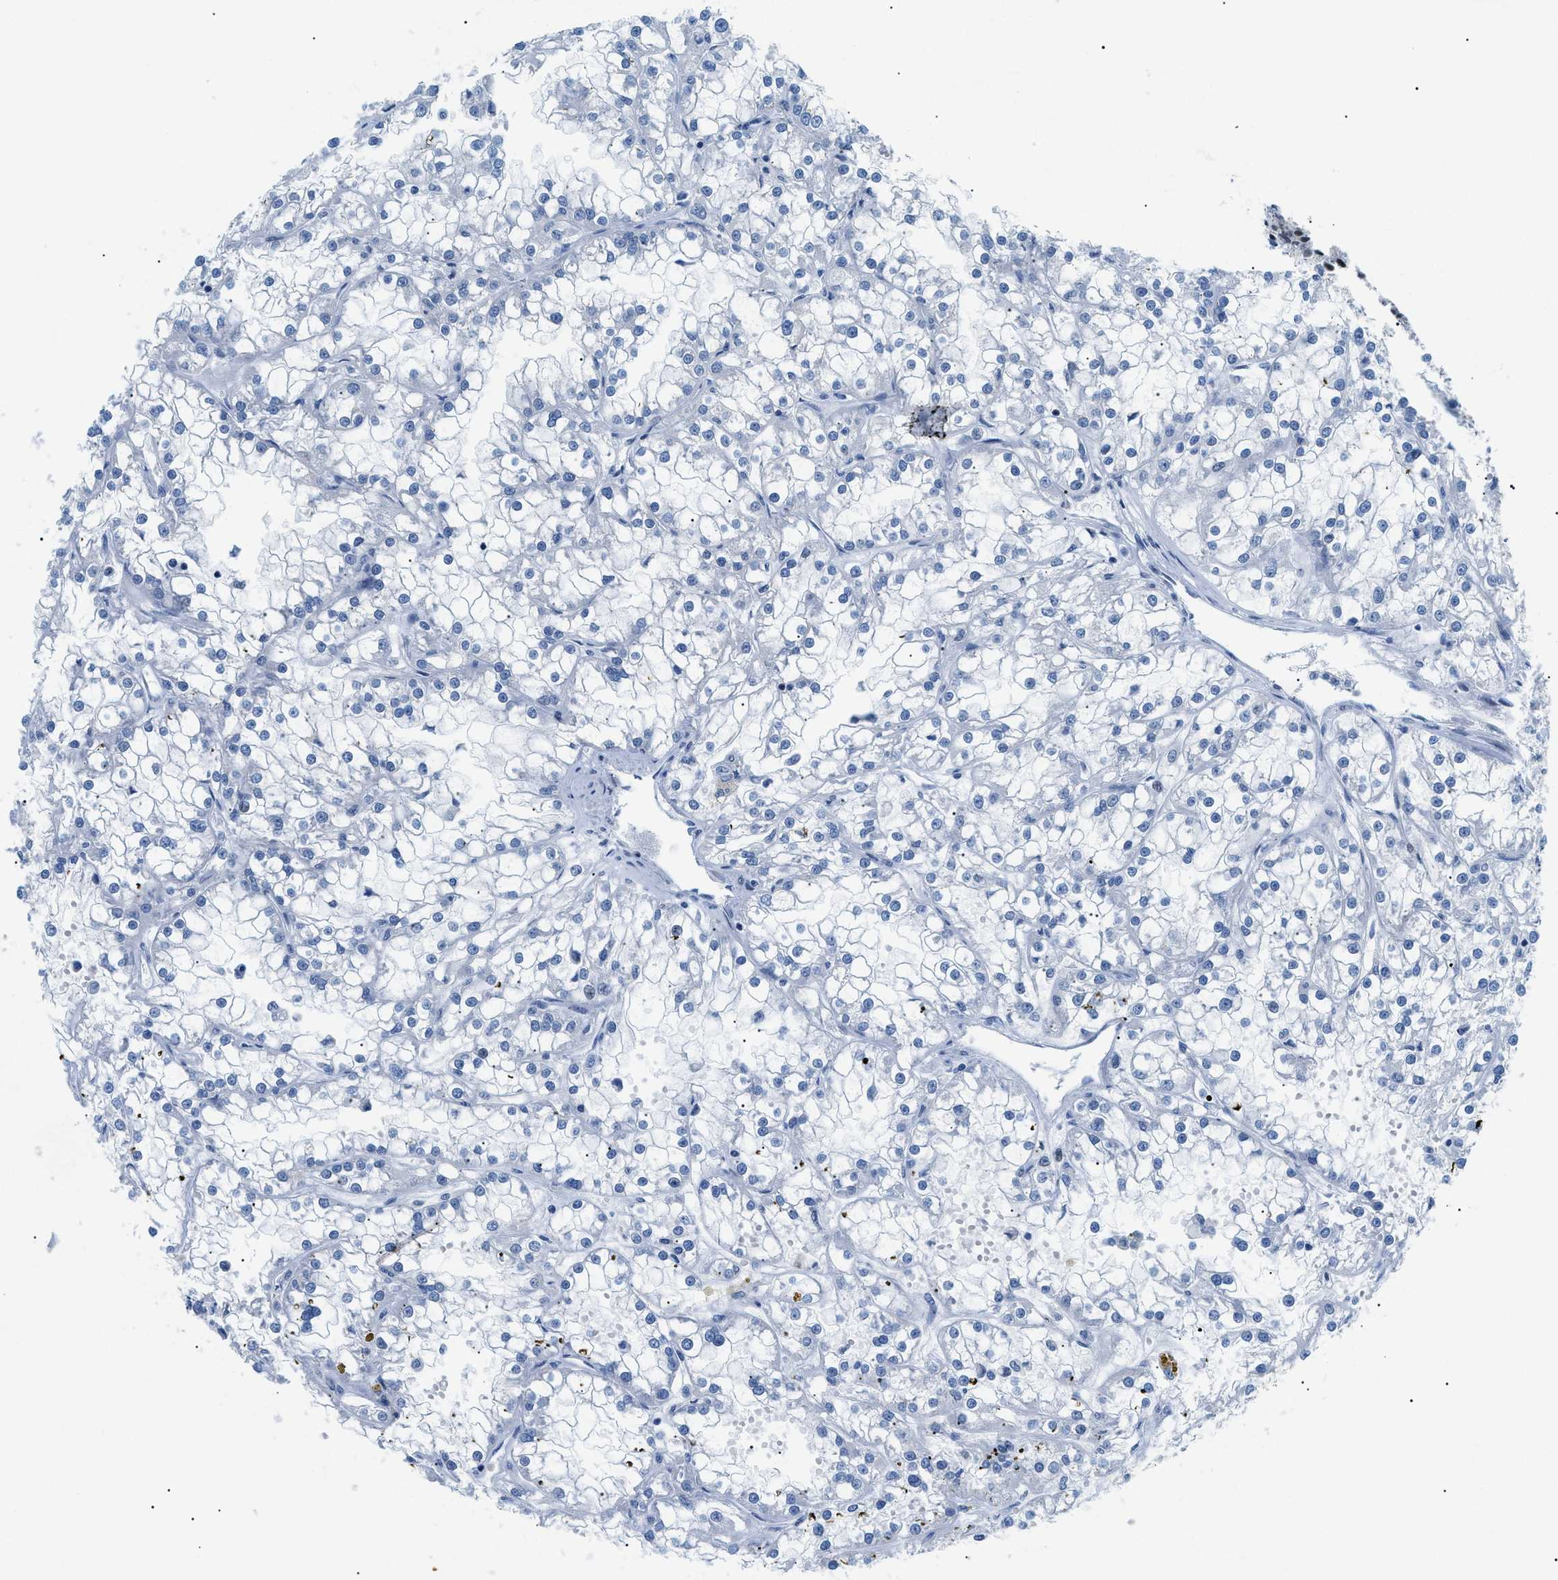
{"staining": {"intensity": "negative", "quantity": "none", "location": "none"}, "tissue": "renal cancer", "cell_type": "Tumor cells", "image_type": "cancer", "snomed": [{"axis": "morphology", "description": "Adenocarcinoma, NOS"}, {"axis": "topography", "description": "Kidney"}], "caption": "Renal adenocarcinoma stained for a protein using immunohistochemistry (IHC) exhibits no positivity tumor cells.", "gene": "SMARCC1", "patient": {"sex": "female", "age": 52}}